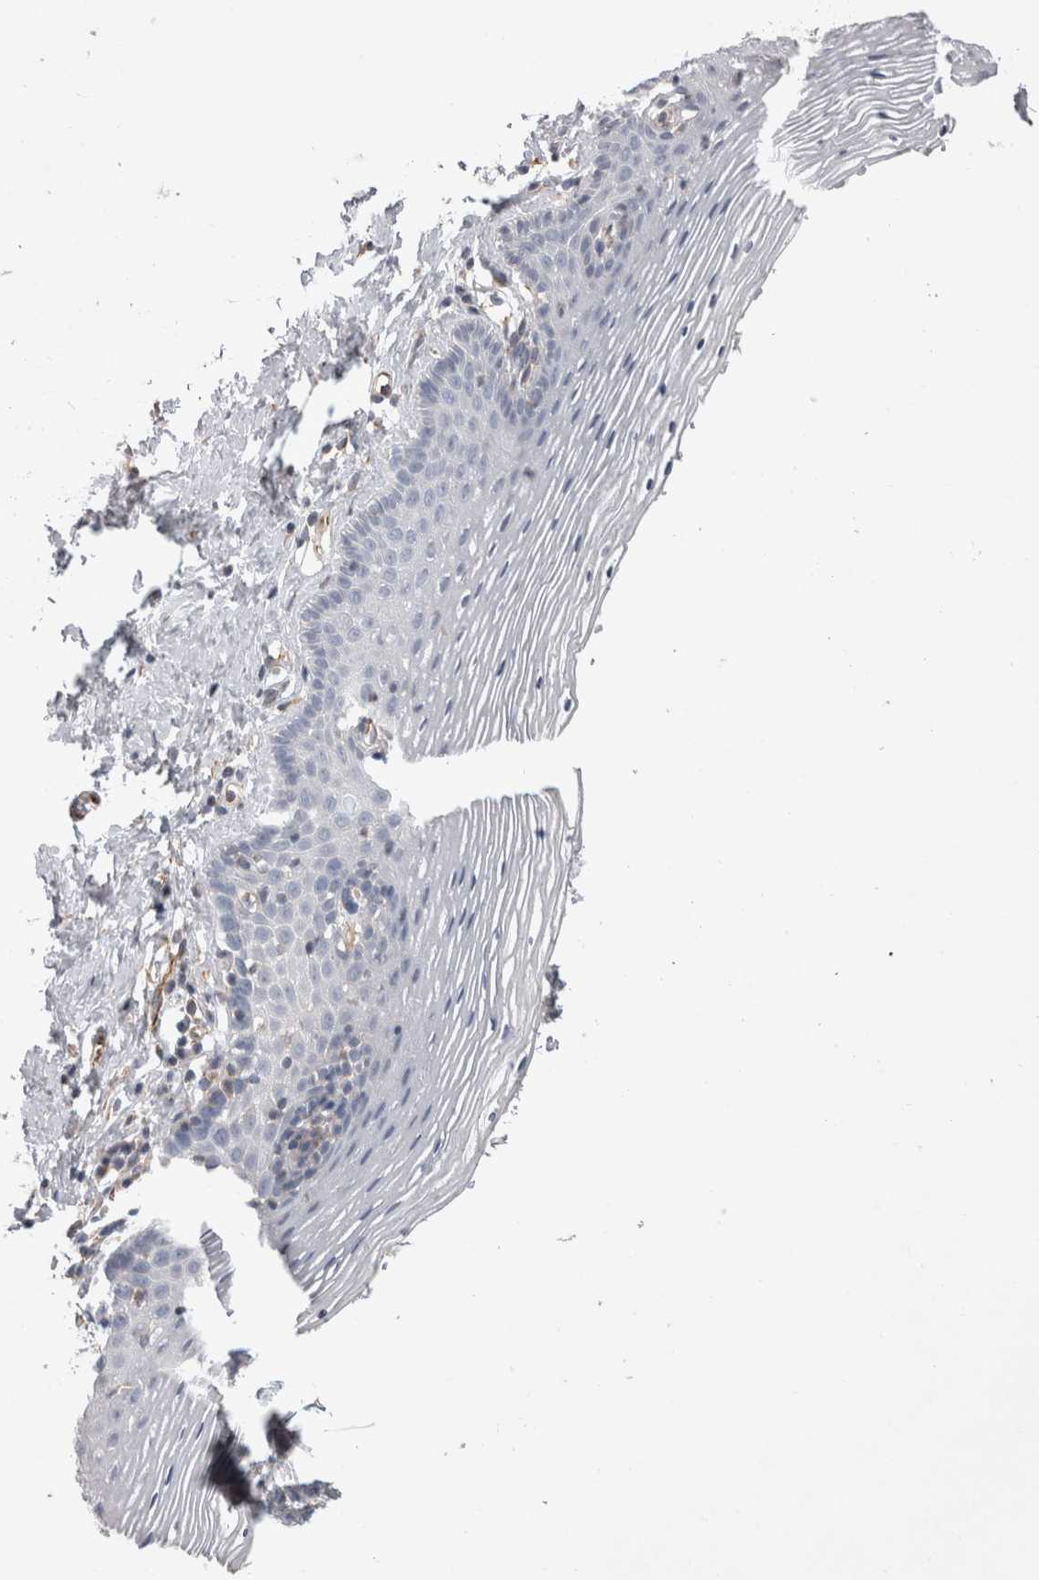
{"staining": {"intensity": "negative", "quantity": "none", "location": "none"}, "tissue": "vagina", "cell_type": "Squamous epithelial cells", "image_type": "normal", "snomed": [{"axis": "morphology", "description": "Normal tissue, NOS"}, {"axis": "topography", "description": "Vagina"}], "caption": "The histopathology image reveals no significant staining in squamous epithelial cells of vagina.", "gene": "STRADB", "patient": {"sex": "female", "age": 32}}